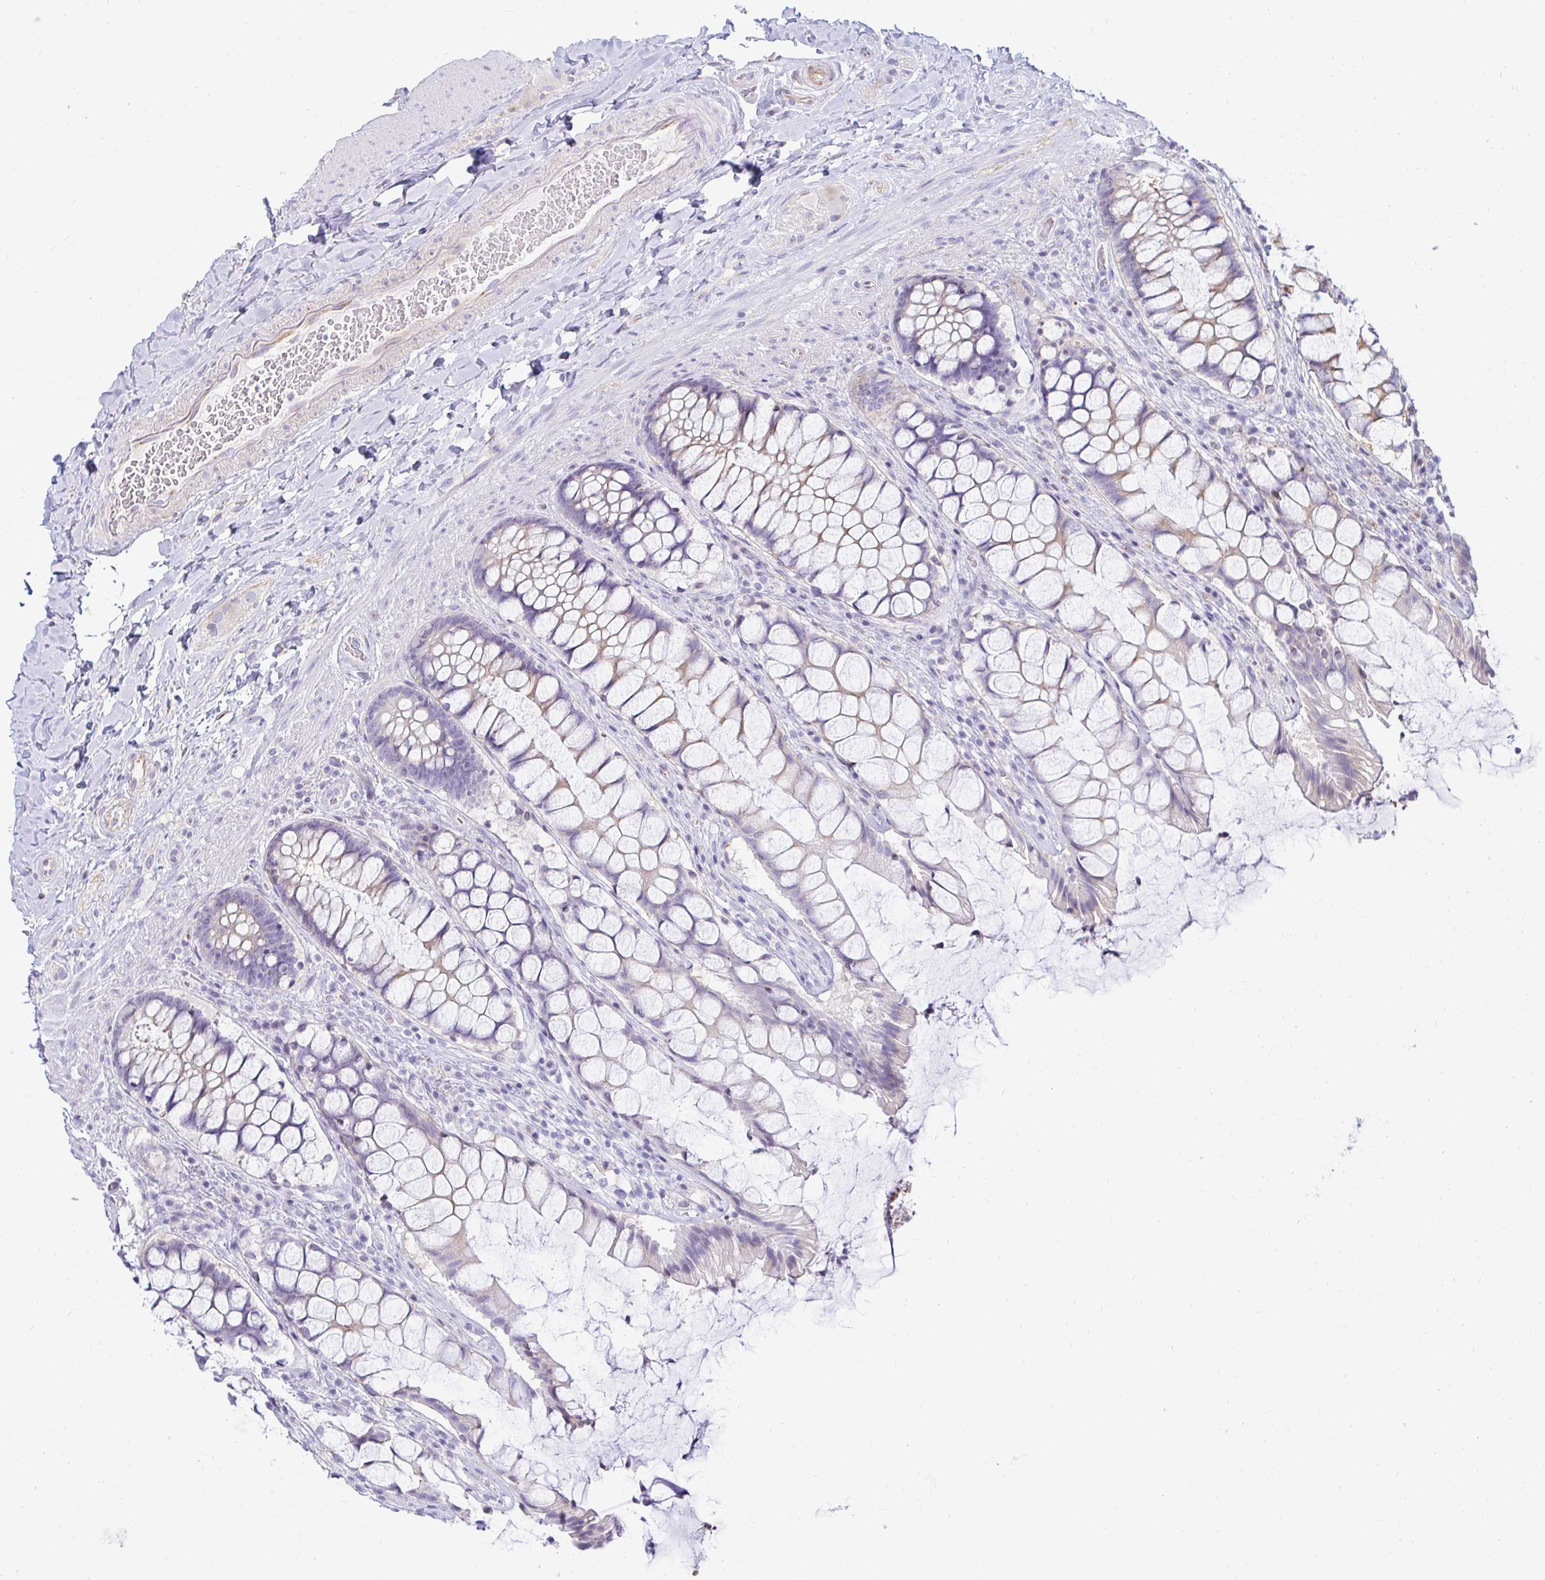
{"staining": {"intensity": "weak", "quantity": "25%-75%", "location": "cytoplasmic/membranous"}, "tissue": "rectum", "cell_type": "Glandular cells", "image_type": "normal", "snomed": [{"axis": "morphology", "description": "Normal tissue, NOS"}, {"axis": "topography", "description": "Rectum"}], "caption": "Rectum was stained to show a protein in brown. There is low levels of weak cytoplasmic/membranous staining in approximately 25%-75% of glandular cells. The staining was performed using DAB, with brown indicating positive protein expression. Nuclei are stained blue with hematoxylin.", "gene": "CAPSL", "patient": {"sex": "female", "age": 58}}